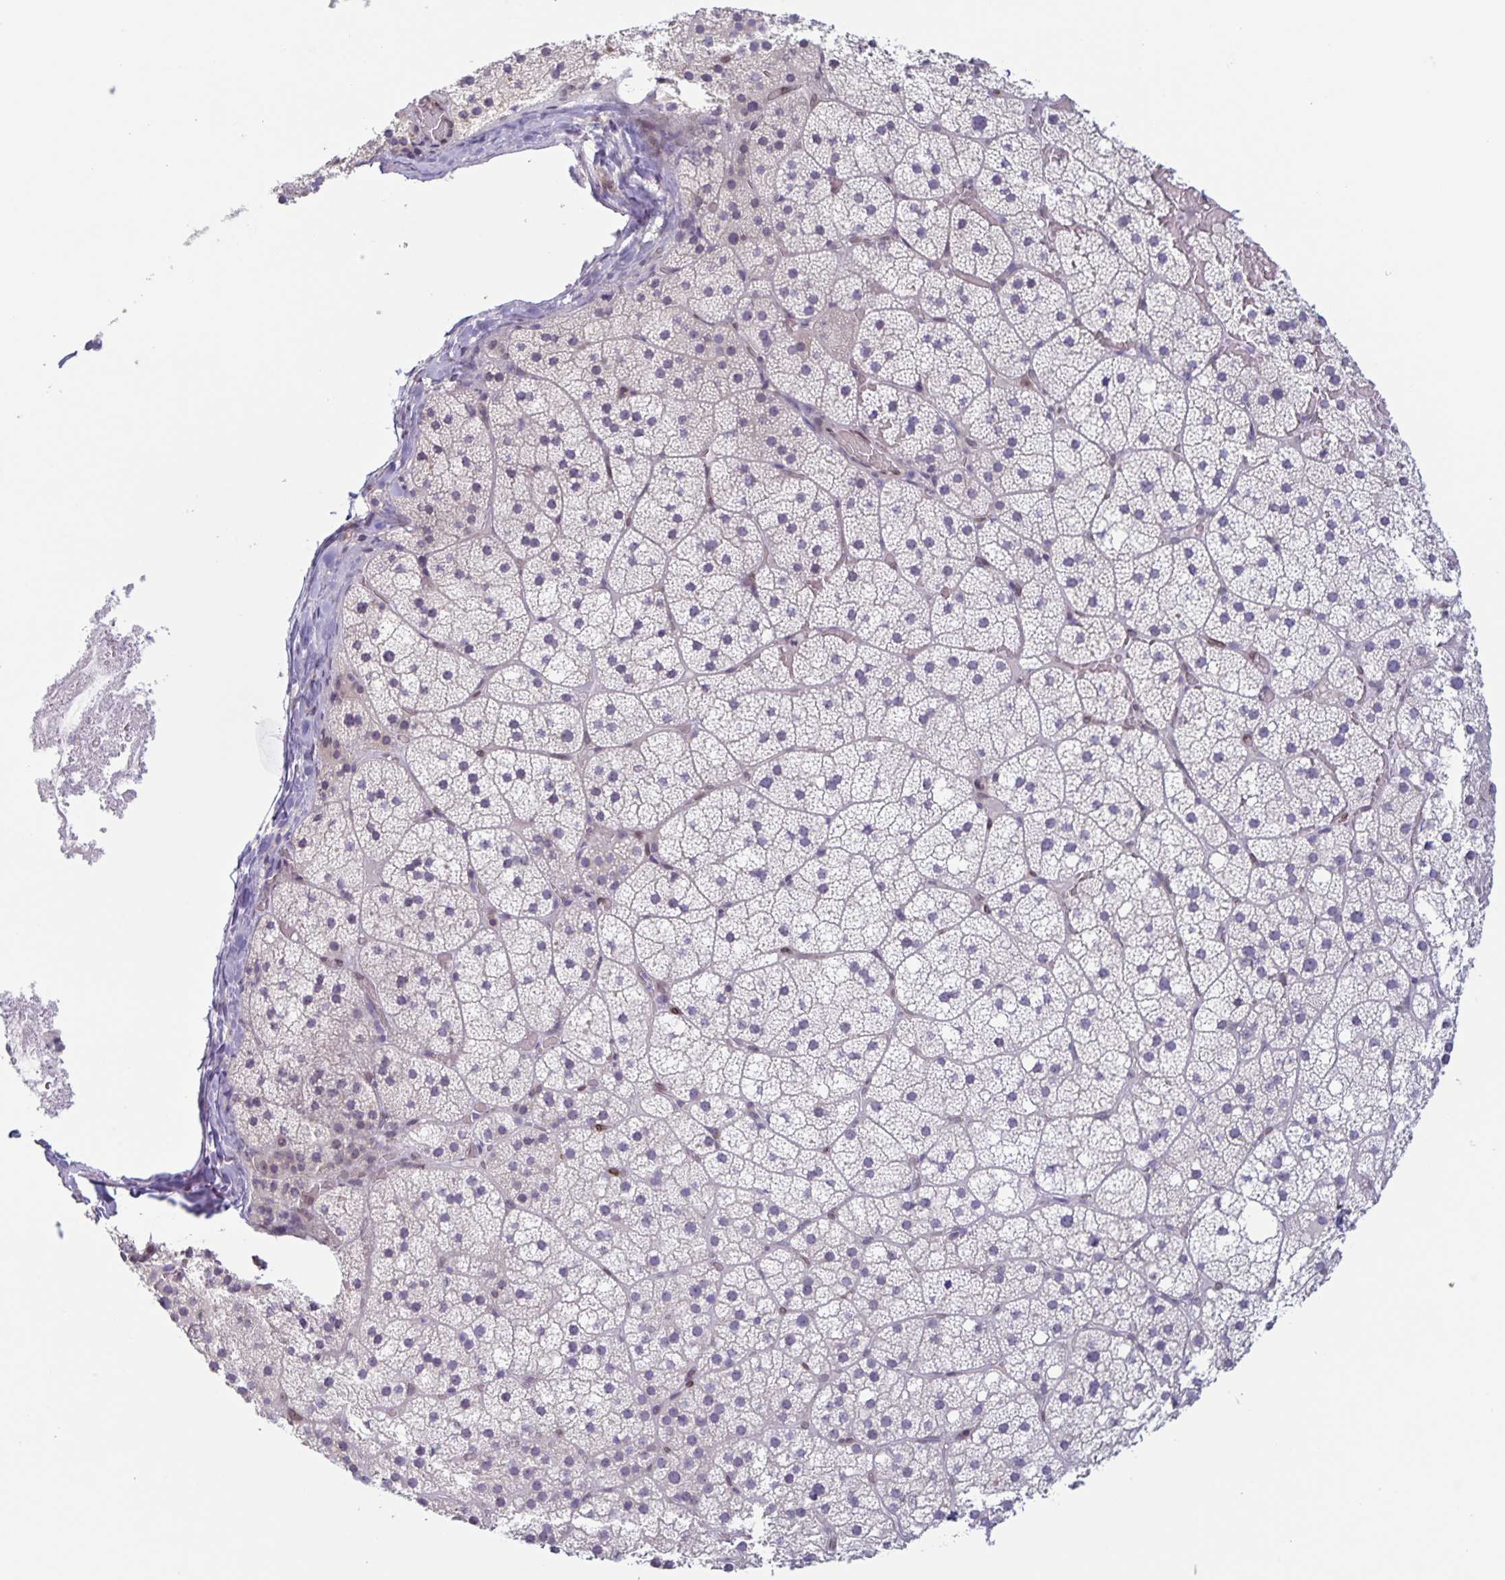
{"staining": {"intensity": "negative", "quantity": "none", "location": "none"}, "tissue": "adrenal gland", "cell_type": "Glandular cells", "image_type": "normal", "snomed": [{"axis": "morphology", "description": "Normal tissue, NOS"}, {"axis": "topography", "description": "Adrenal gland"}], "caption": "The image reveals no staining of glandular cells in normal adrenal gland. The staining was performed using DAB (3,3'-diaminobenzidine) to visualize the protein expression in brown, while the nuclei were stained in blue with hematoxylin (Magnification: 20x).", "gene": "SYNE2", "patient": {"sex": "male", "age": 53}}